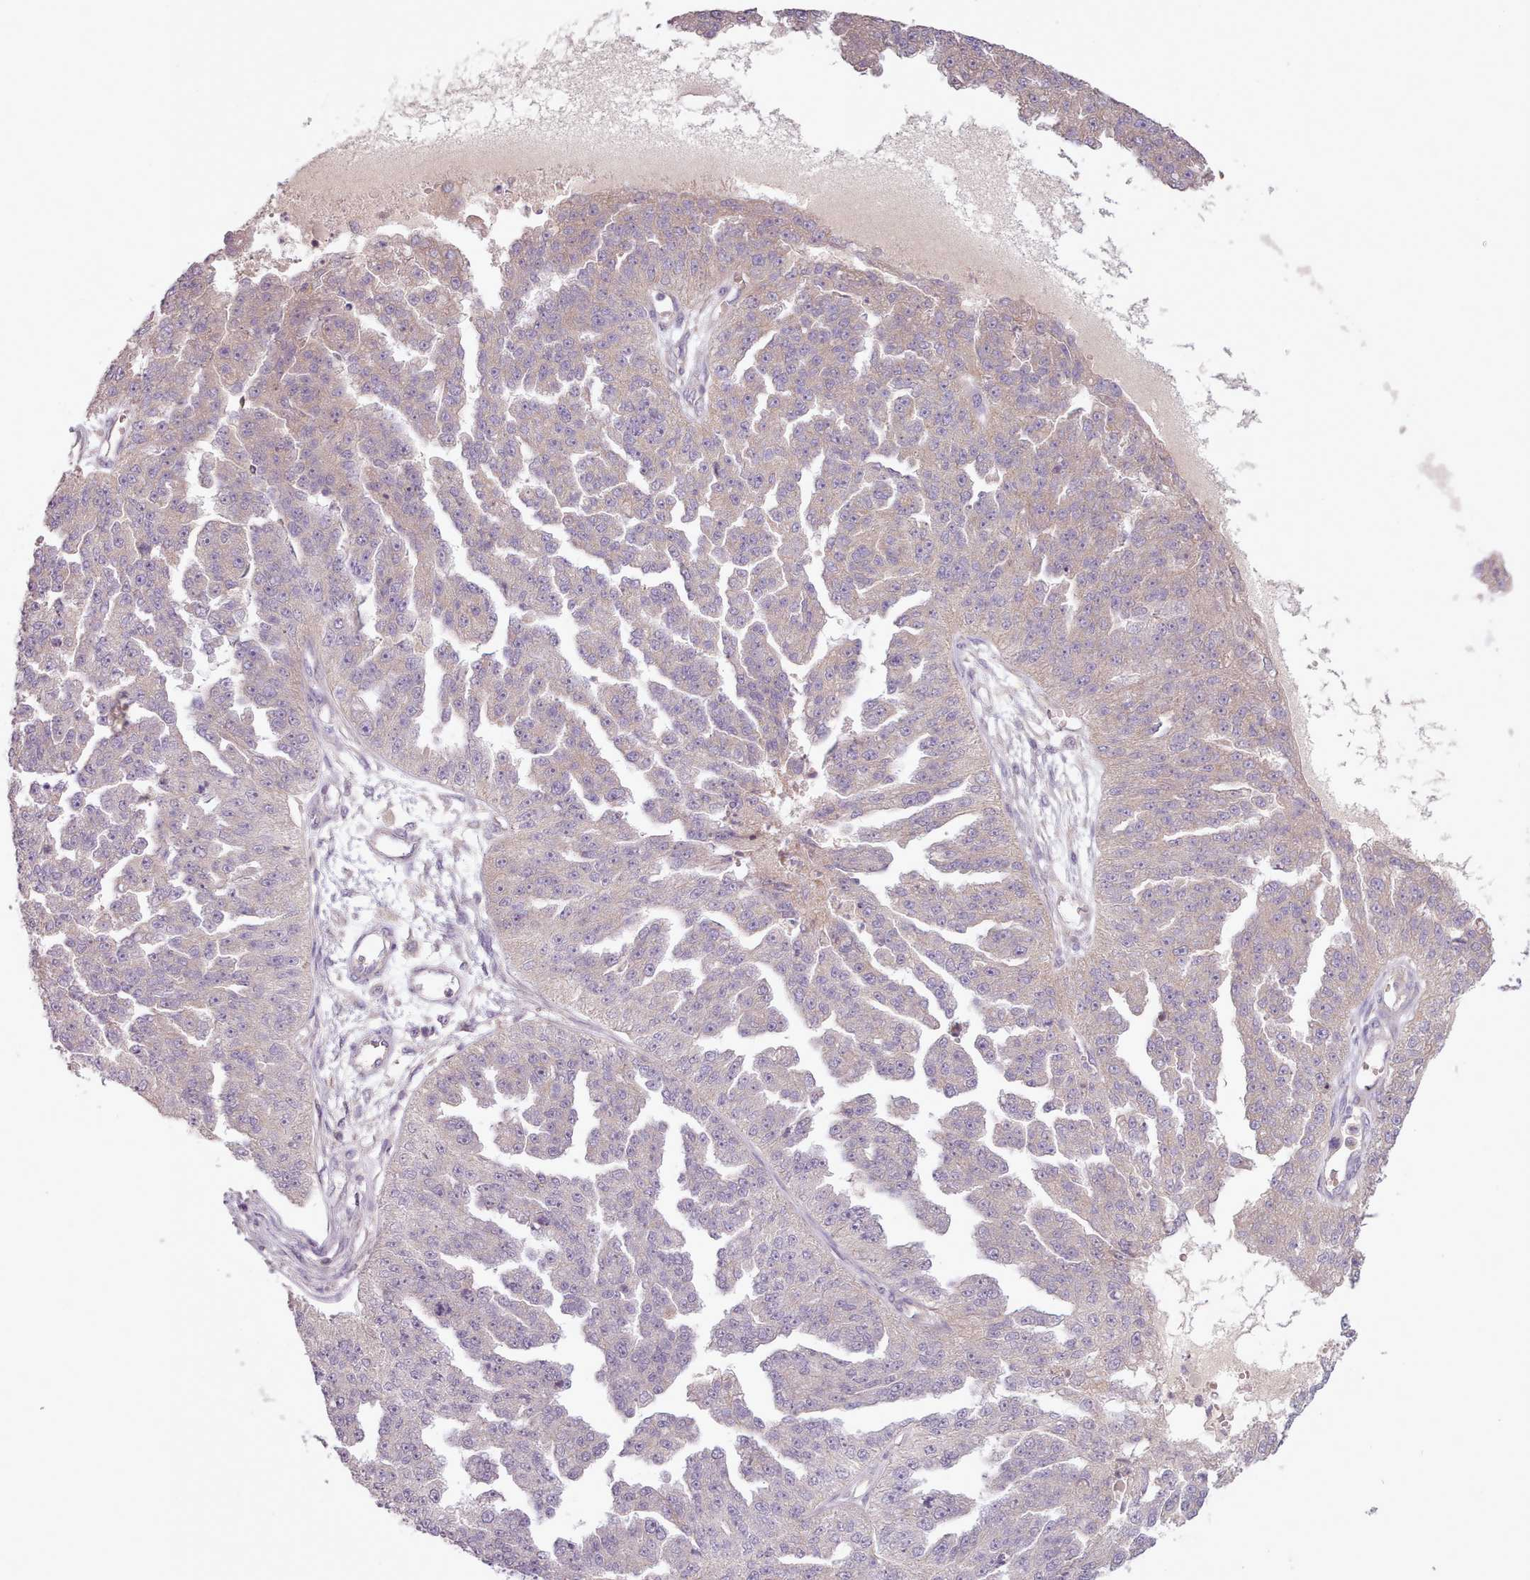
{"staining": {"intensity": "weak", "quantity": "25%-75%", "location": "cytoplasmic/membranous"}, "tissue": "ovarian cancer", "cell_type": "Tumor cells", "image_type": "cancer", "snomed": [{"axis": "morphology", "description": "Cystadenocarcinoma, serous, NOS"}, {"axis": "topography", "description": "Ovary"}], "caption": "Immunohistochemical staining of ovarian cancer shows low levels of weak cytoplasmic/membranous positivity in approximately 25%-75% of tumor cells. The staining was performed using DAB to visualize the protein expression in brown, while the nuclei were stained in blue with hematoxylin (Magnification: 20x).", "gene": "NT5DC2", "patient": {"sex": "female", "age": 58}}